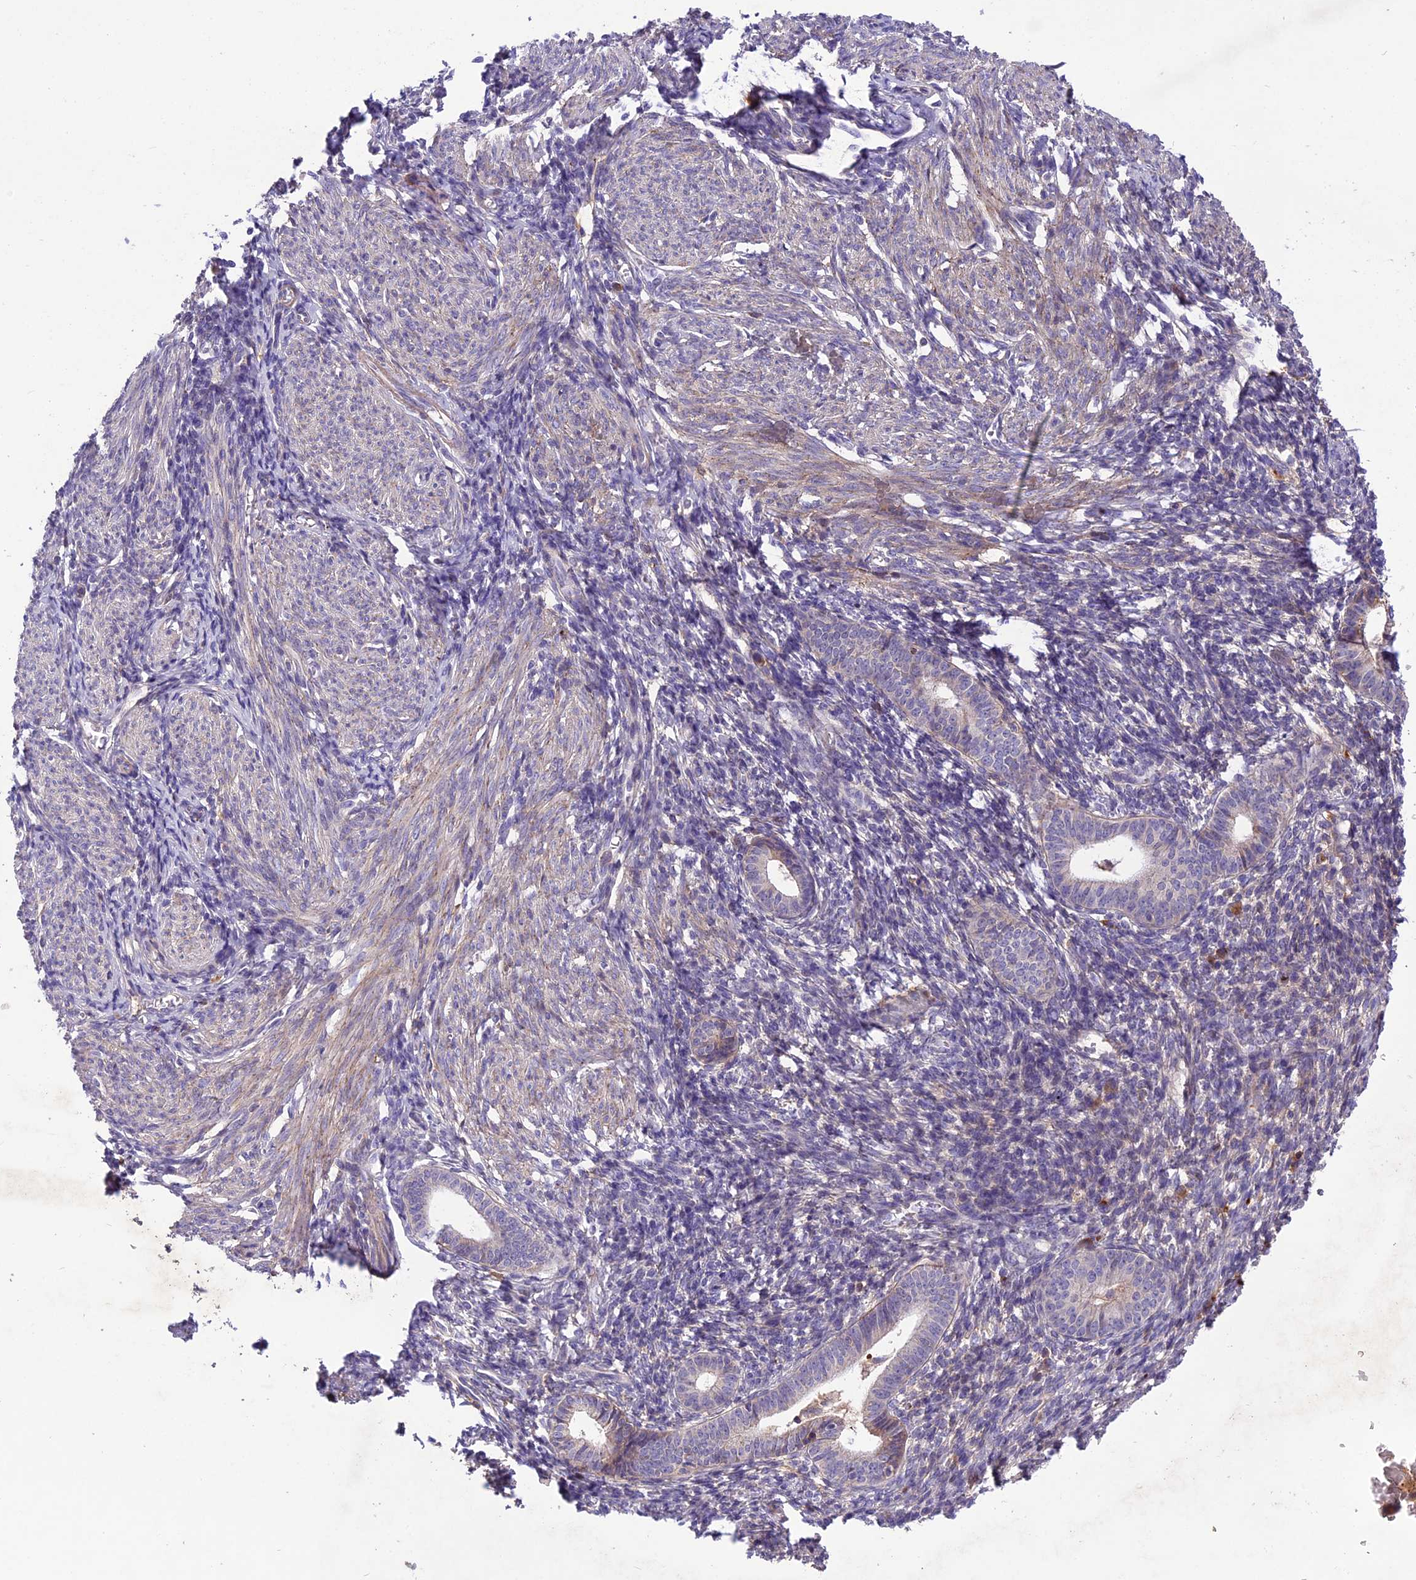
{"staining": {"intensity": "weak", "quantity": "<25%", "location": "cytoplasmic/membranous"}, "tissue": "endometrium", "cell_type": "Cells in endometrial stroma", "image_type": "normal", "snomed": [{"axis": "morphology", "description": "Normal tissue, NOS"}, {"axis": "morphology", "description": "Adenocarcinoma, NOS"}, {"axis": "topography", "description": "Endometrium"}], "caption": "Immunohistochemistry of unremarkable human endometrium reveals no expression in cells in endometrial stroma.", "gene": "ADO", "patient": {"sex": "female", "age": 57}}